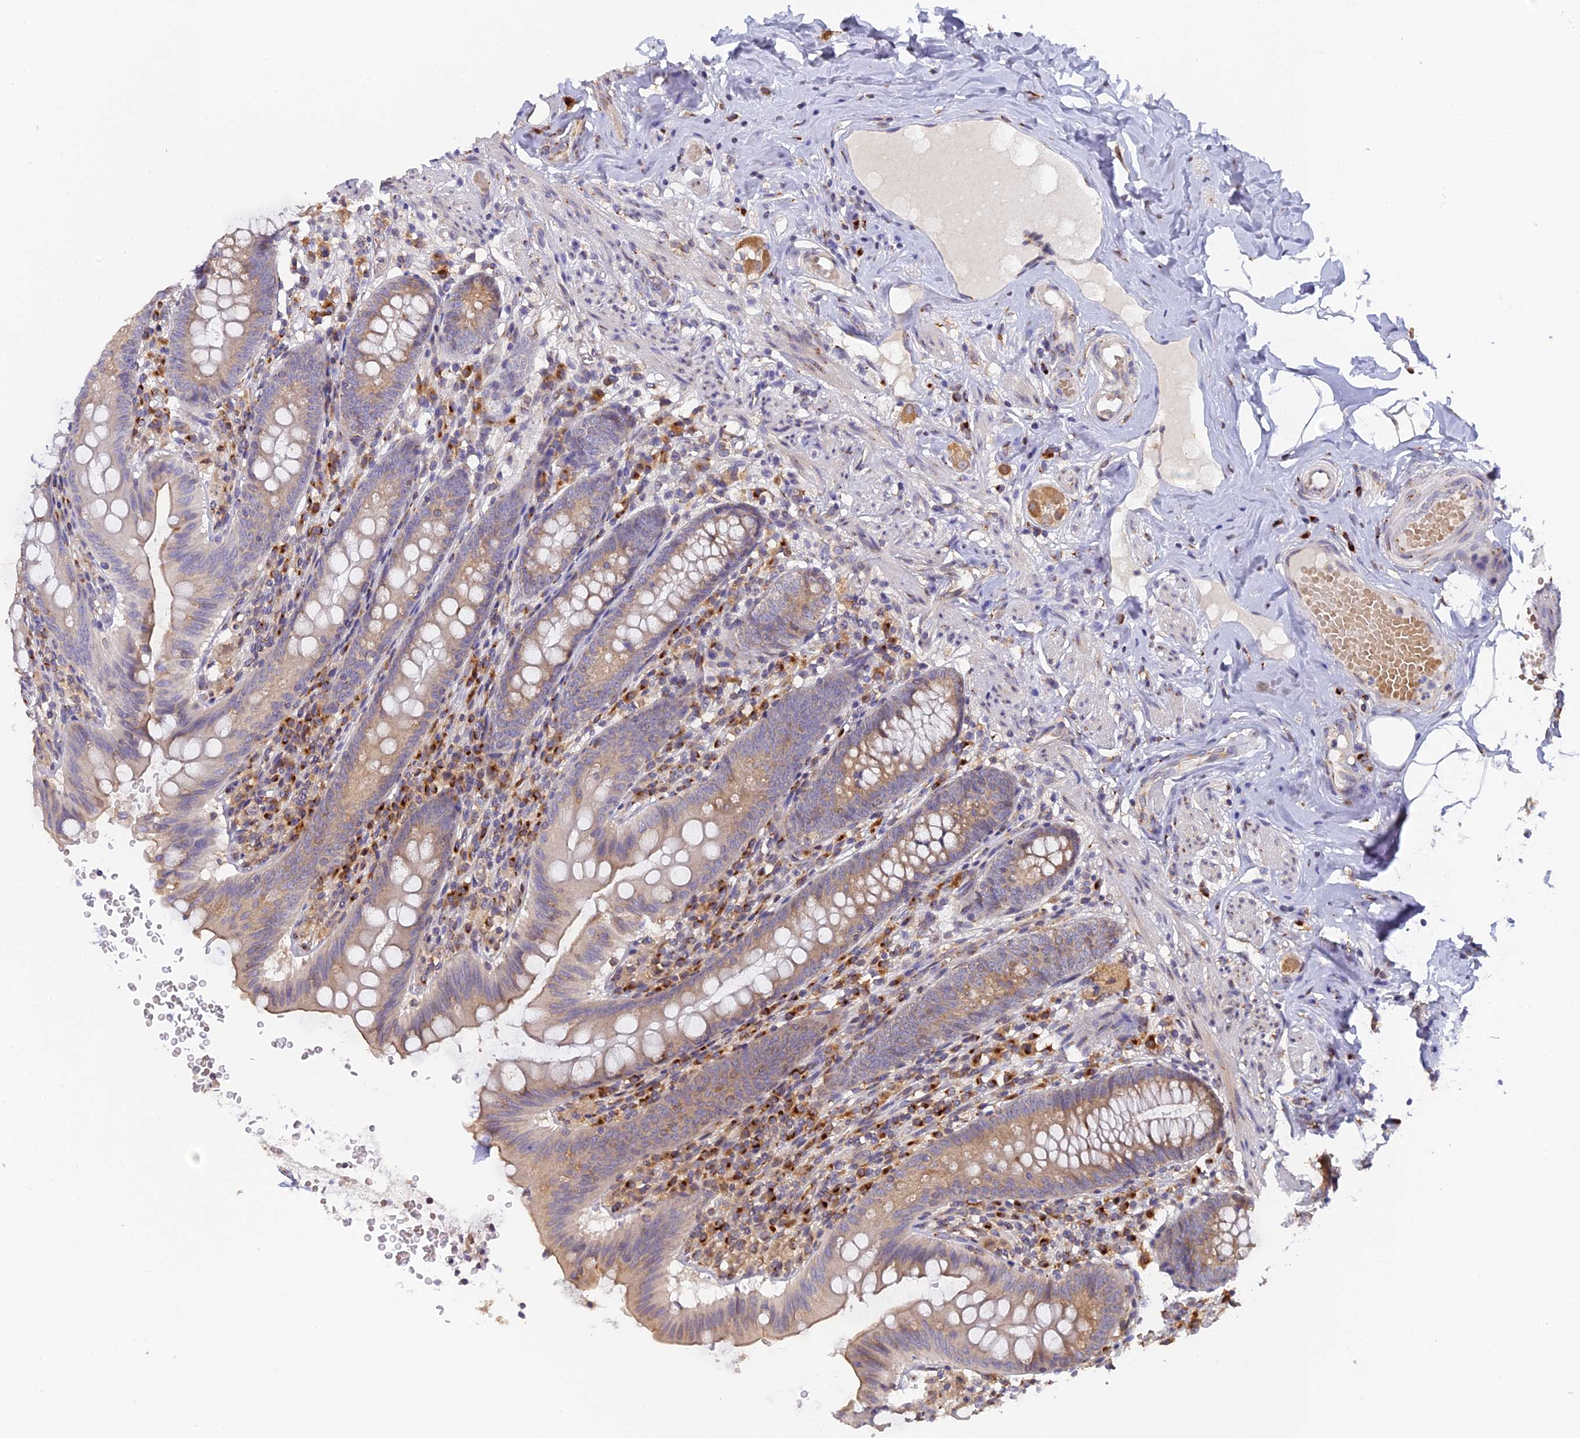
{"staining": {"intensity": "moderate", "quantity": ">75%", "location": "cytoplasmic/membranous"}, "tissue": "appendix", "cell_type": "Glandular cells", "image_type": "normal", "snomed": [{"axis": "morphology", "description": "Normal tissue, NOS"}, {"axis": "topography", "description": "Appendix"}], "caption": "Immunohistochemistry (IHC) histopathology image of normal appendix: human appendix stained using immunohistochemistry displays medium levels of moderate protein expression localized specifically in the cytoplasmic/membranous of glandular cells, appearing as a cytoplasmic/membranous brown color.", "gene": "SNX17", "patient": {"sex": "male", "age": 55}}